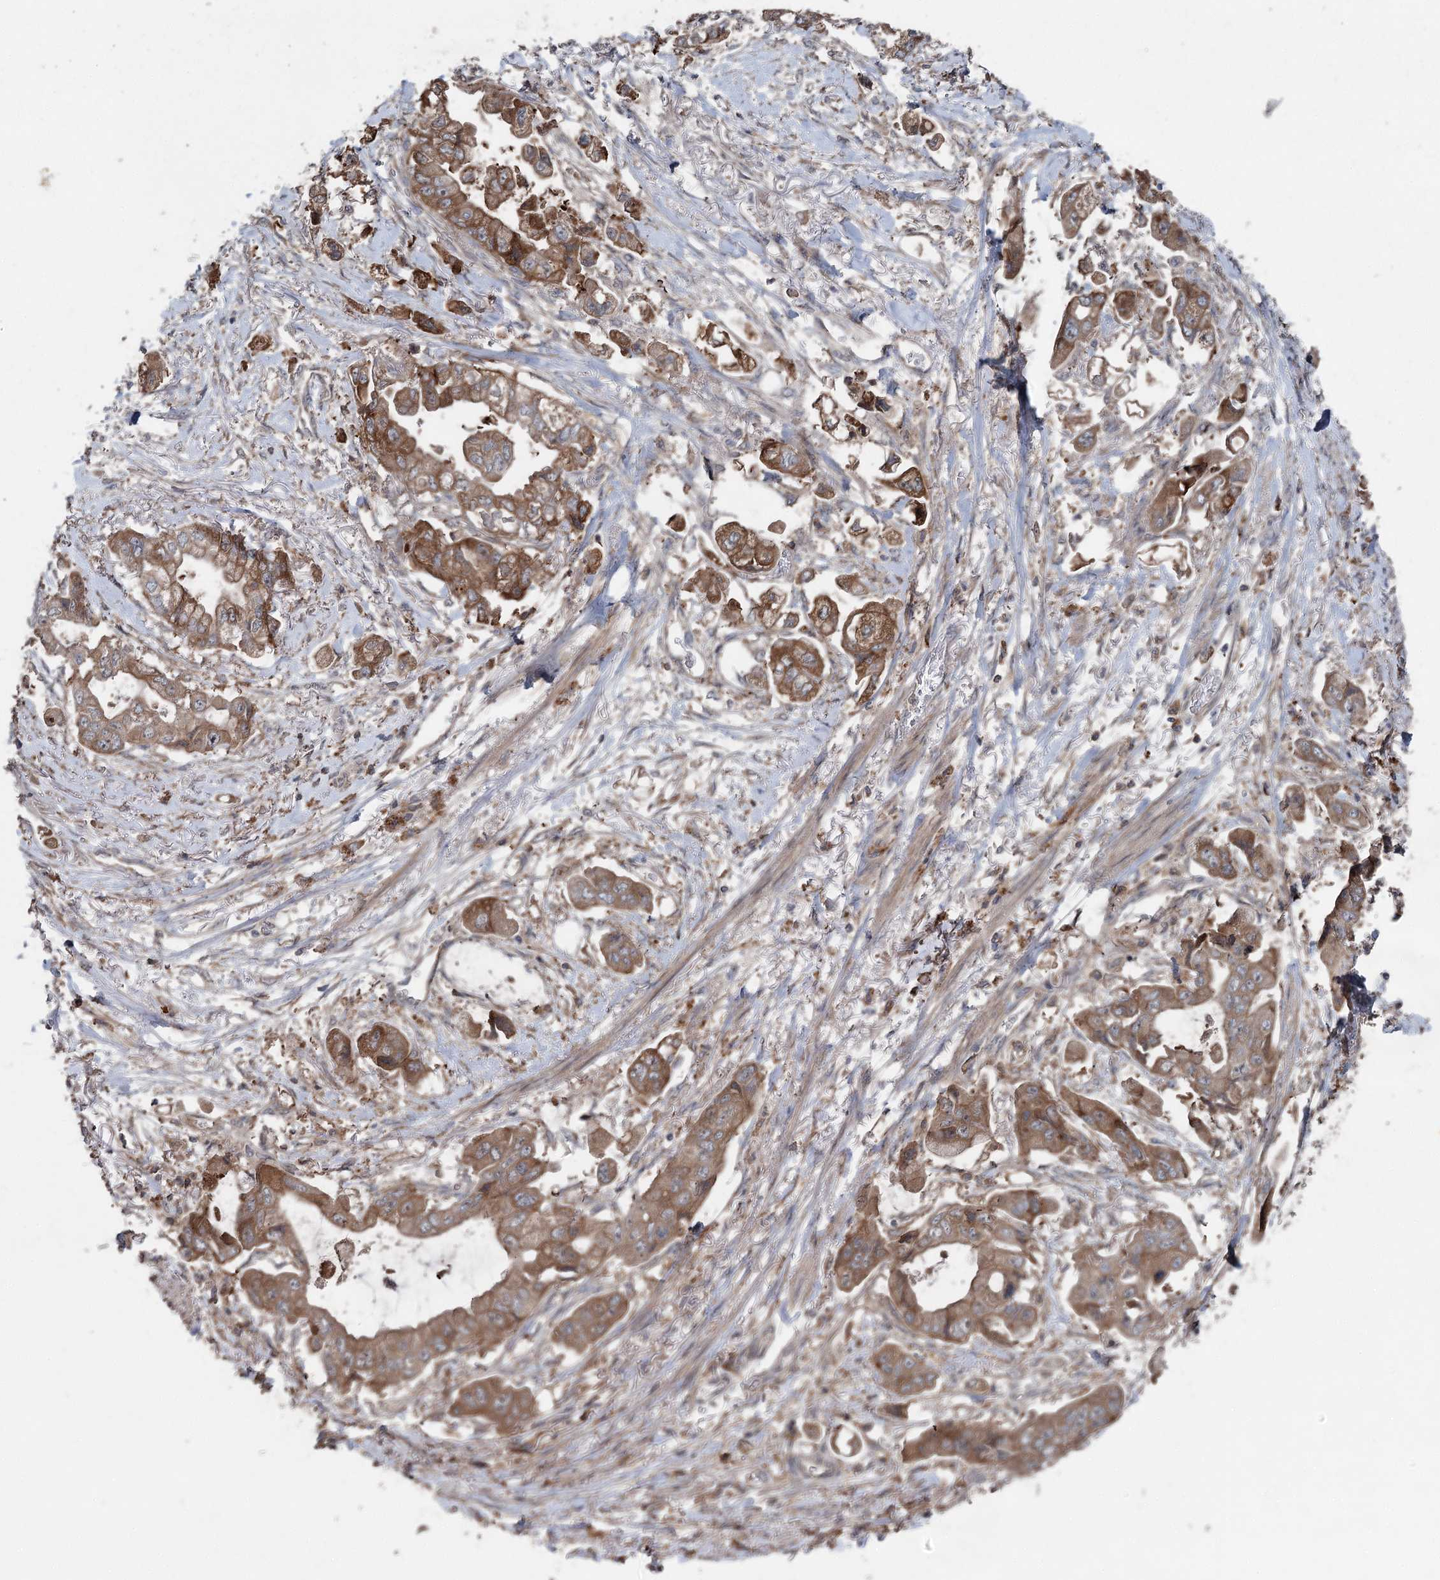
{"staining": {"intensity": "moderate", "quantity": ">75%", "location": "cytoplasmic/membranous"}, "tissue": "stomach cancer", "cell_type": "Tumor cells", "image_type": "cancer", "snomed": [{"axis": "morphology", "description": "Adenocarcinoma, NOS"}, {"axis": "topography", "description": "Stomach"}], "caption": "Immunohistochemical staining of adenocarcinoma (stomach) demonstrates moderate cytoplasmic/membranous protein staining in about >75% of tumor cells.", "gene": "MAPK8IP2", "patient": {"sex": "male", "age": 62}}